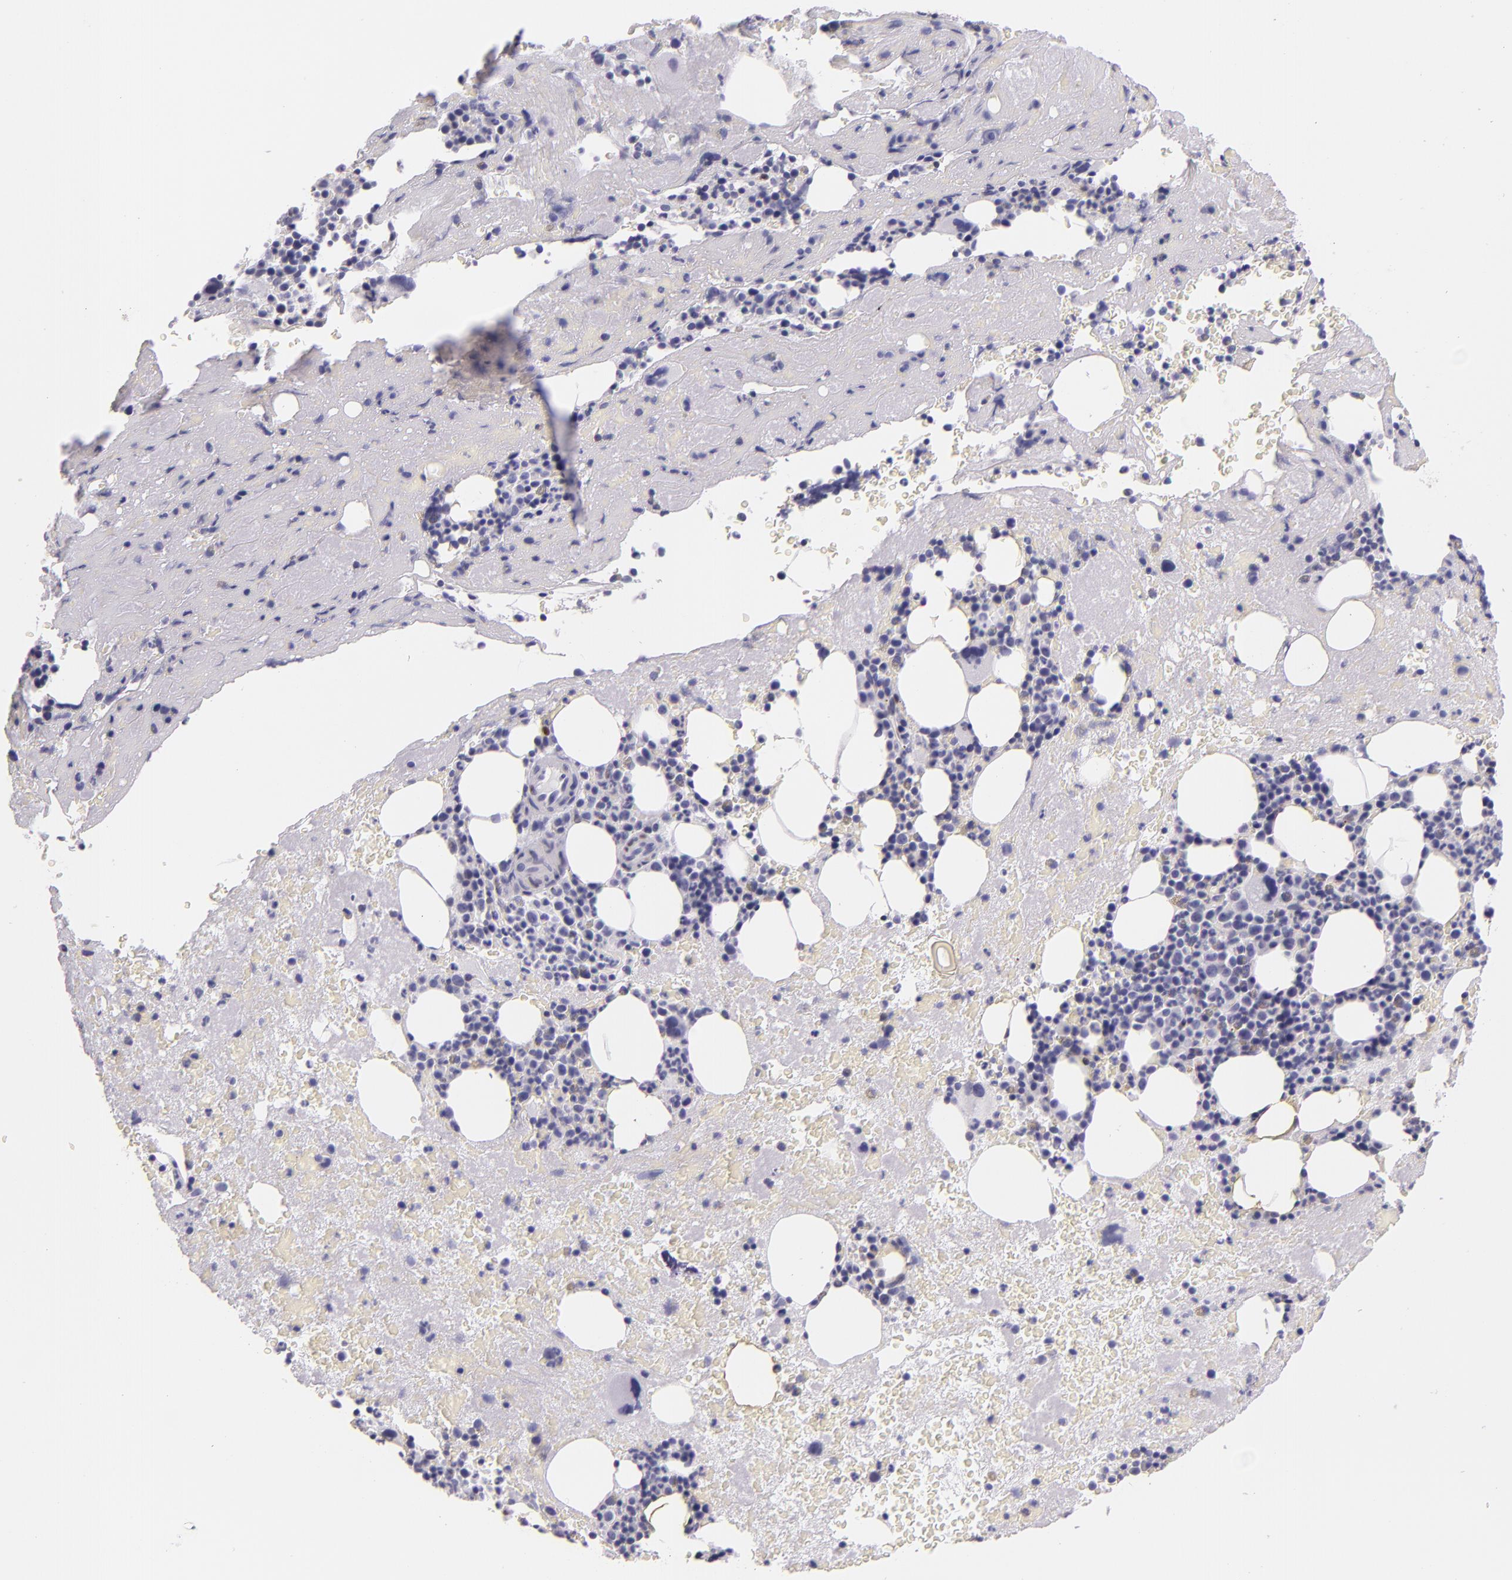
{"staining": {"intensity": "negative", "quantity": "none", "location": "none"}, "tissue": "bone marrow", "cell_type": "Hematopoietic cells", "image_type": "normal", "snomed": [{"axis": "morphology", "description": "Normal tissue, NOS"}, {"axis": "topography", "description": "Bone marrow"}], "caption": "Micrograph shows no protein positivity in hematopoietic cells of benign bone marrow. (Immunohistochemistry, brightfield microscopy, high magnification).", "gene": "MT1A", "patient": {"sex": "male", "age": 76}}